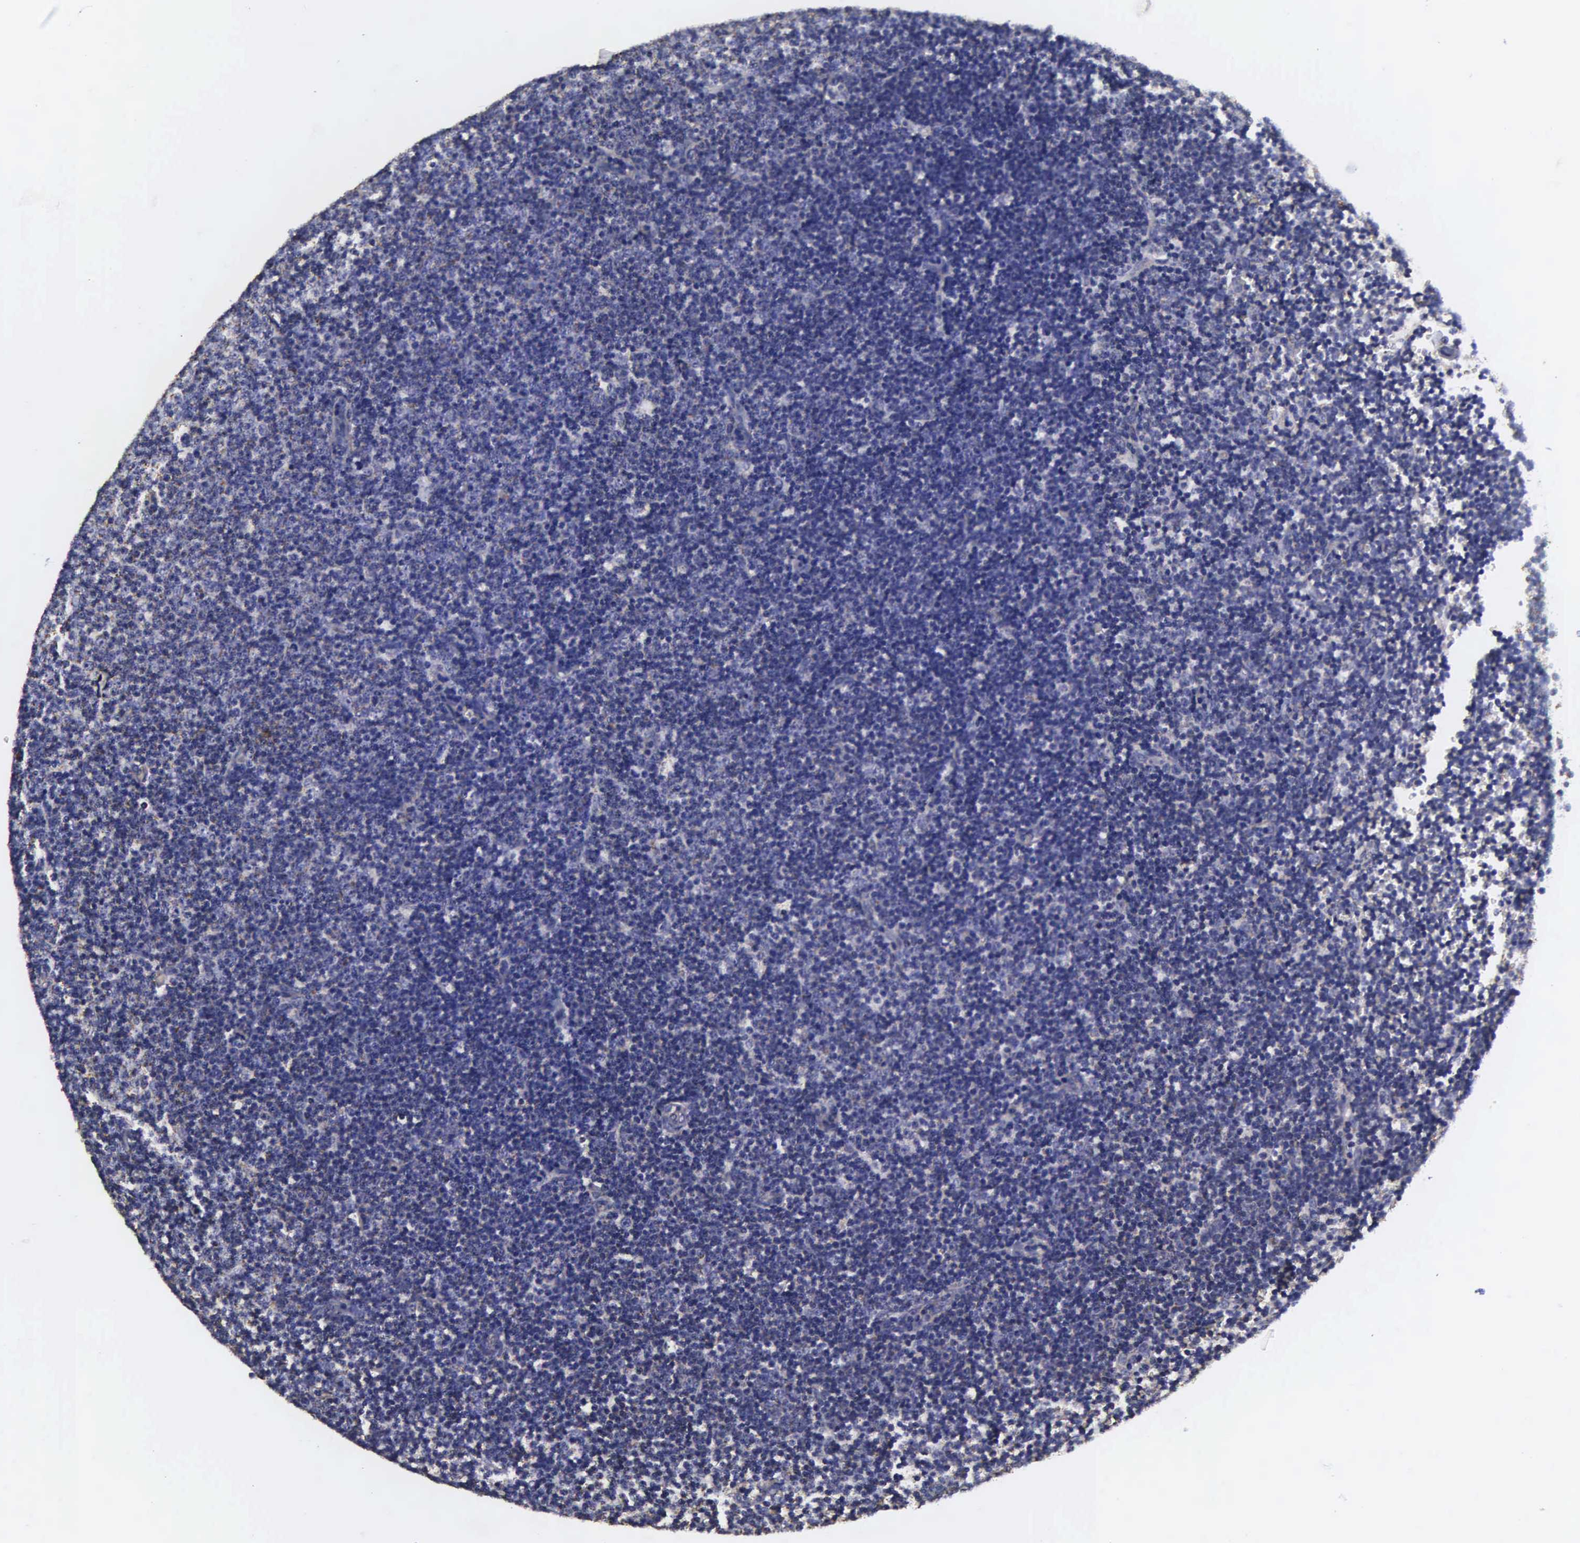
{"staining": {"intensity": "negative", "quantity": "none", "location": "none"}, "tissue": "lymphoma", "cell_type": "Tumor cells", "image_type": "cancer", "snomed": [{"axis": "morphology", "description": "Malignant lymphoma, non-Hodgkin's type, Low grade"}, {"axis": "topography", "description": "Lymph node"}], "caption": "An image of human lymphoma is negative for staining in tumor cells. (DAB (3,3'-diaminobenzidine) immunohistochemistry with hematoxylin counter stain).", "gene": "PSMA3", "patient": {"sex": "male", "age": 57}}